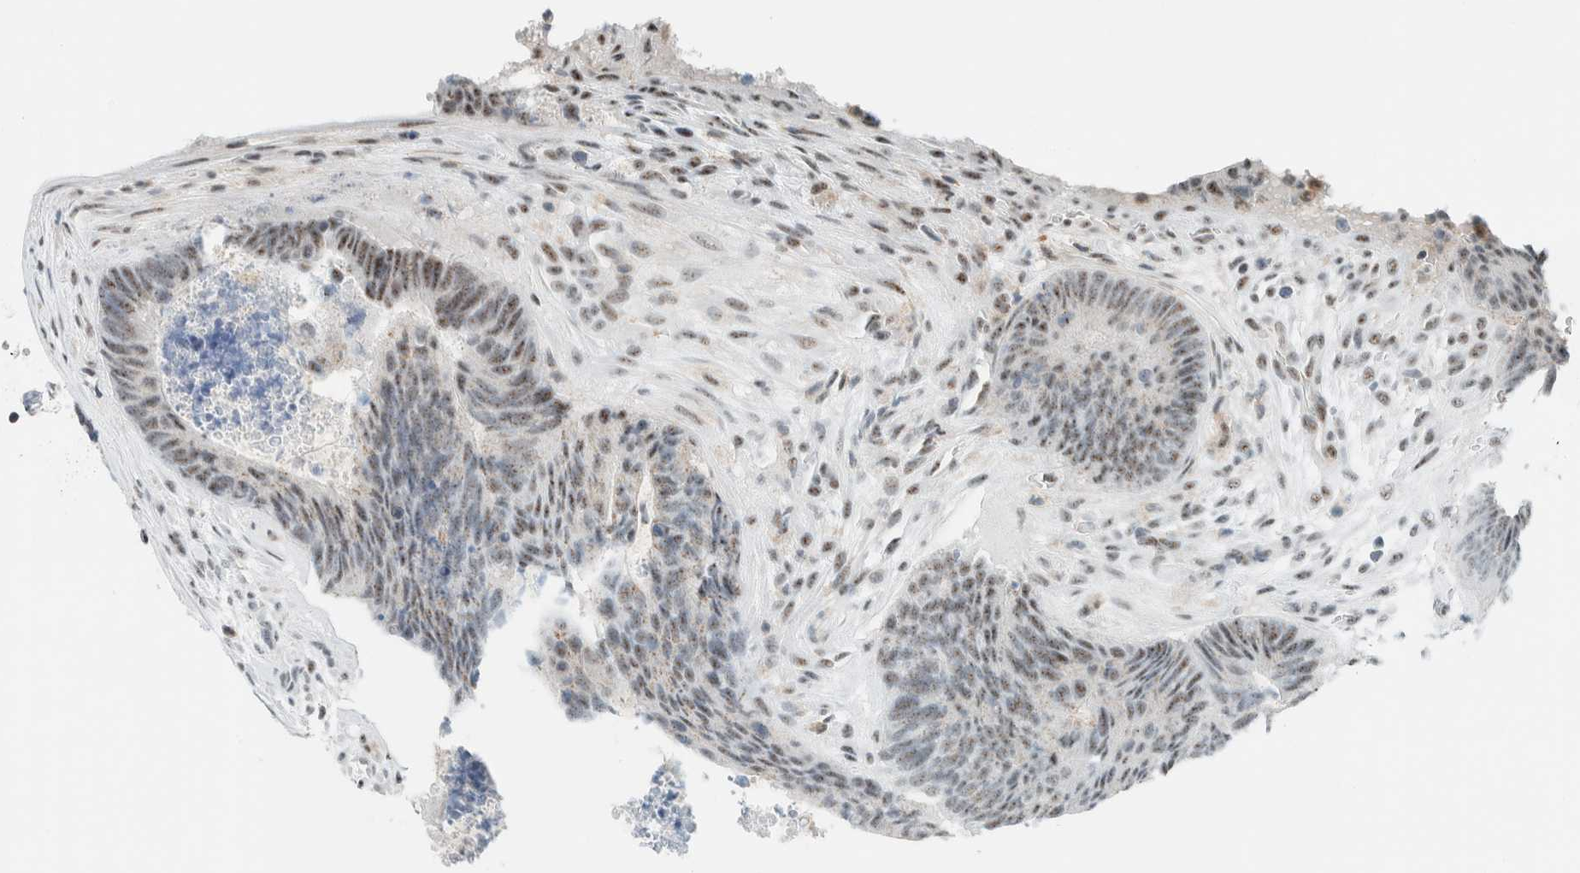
{"staining": {"intensity": "weak", "quantity": ">75%", "location": "nuclear"}, "tissue": "colorectal cancer", "cell_type": "Tumor cells", "image_type": "cancer", "snomed": [{"axis": "morphology", "description": "Adenocarcinoma, NOS"}, {"axis": "topography", "description": "Colon"}], "caption": "Brown immunohistochemical staining in human colorectal adenocarcinoma shows weak nuclear staining in about >75% of tumor cells.", "gene": "CYSRT1", "patient": {"sex": "male", "age": 56}}